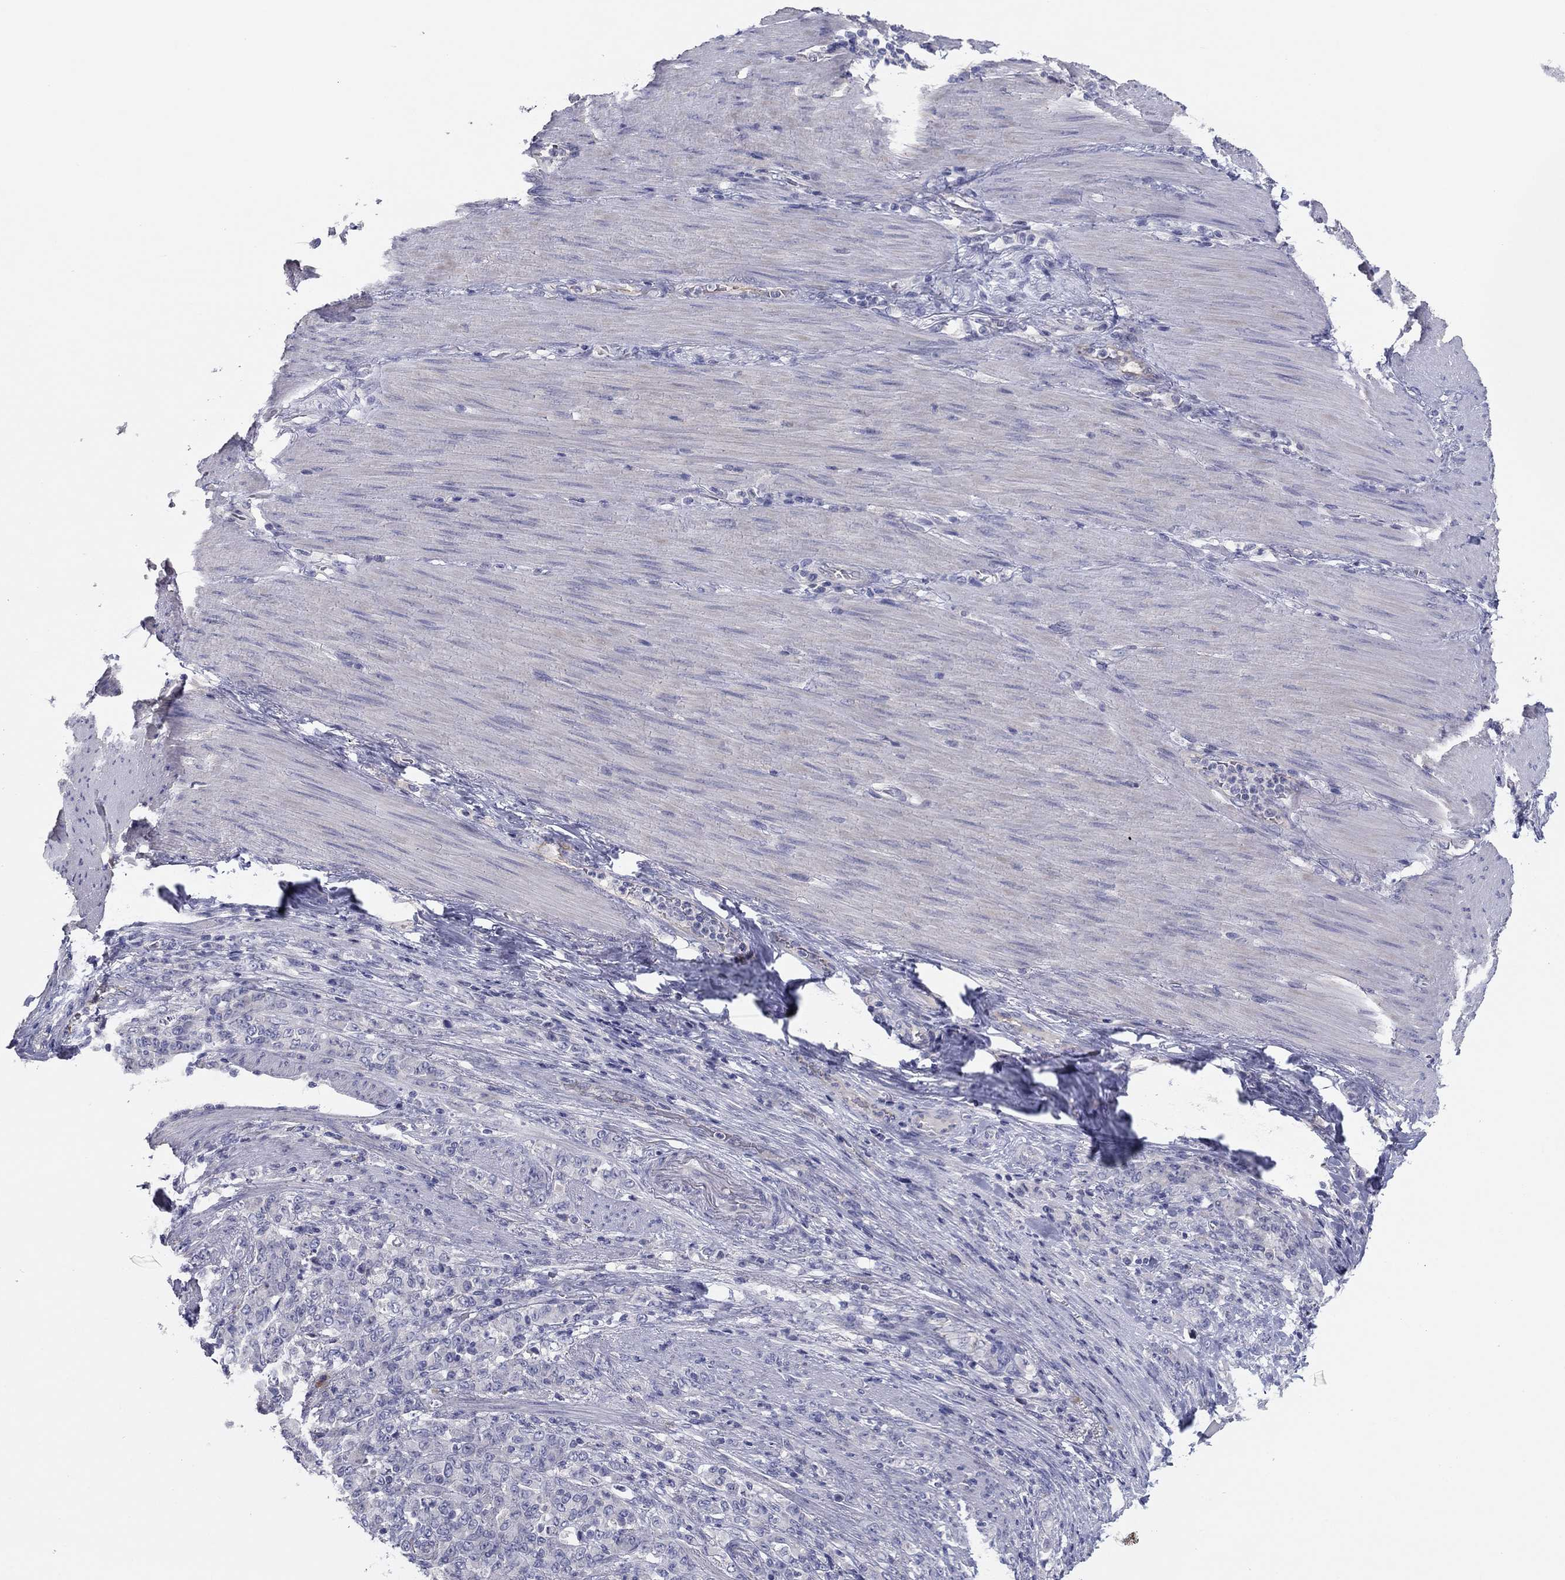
{"staining": {"intensity": "negative", "quantity": "none", "location": "none"}, "tissue": "stomach cancer", "cell_type": "Tumor cells", "image_type": "cancer", "snomed": [{"axis": "morphology", "description": "Normal tissue, NOS"}, {"axis": "morphology", "description": "Adenocarcinoma, NOS"}, {"axis": "topography", "description": "Stomach"}], "caption": "High magnification brightfield microscopy of stomach adenocarcinoma stained with DAB (3,3'-diaminobenzidine) (brown) and counterstained with hematoxylin (blue): tumor cells show no significant expression.", "gene": "GRK7", "patient": {"sex": "female", "age": 79}}